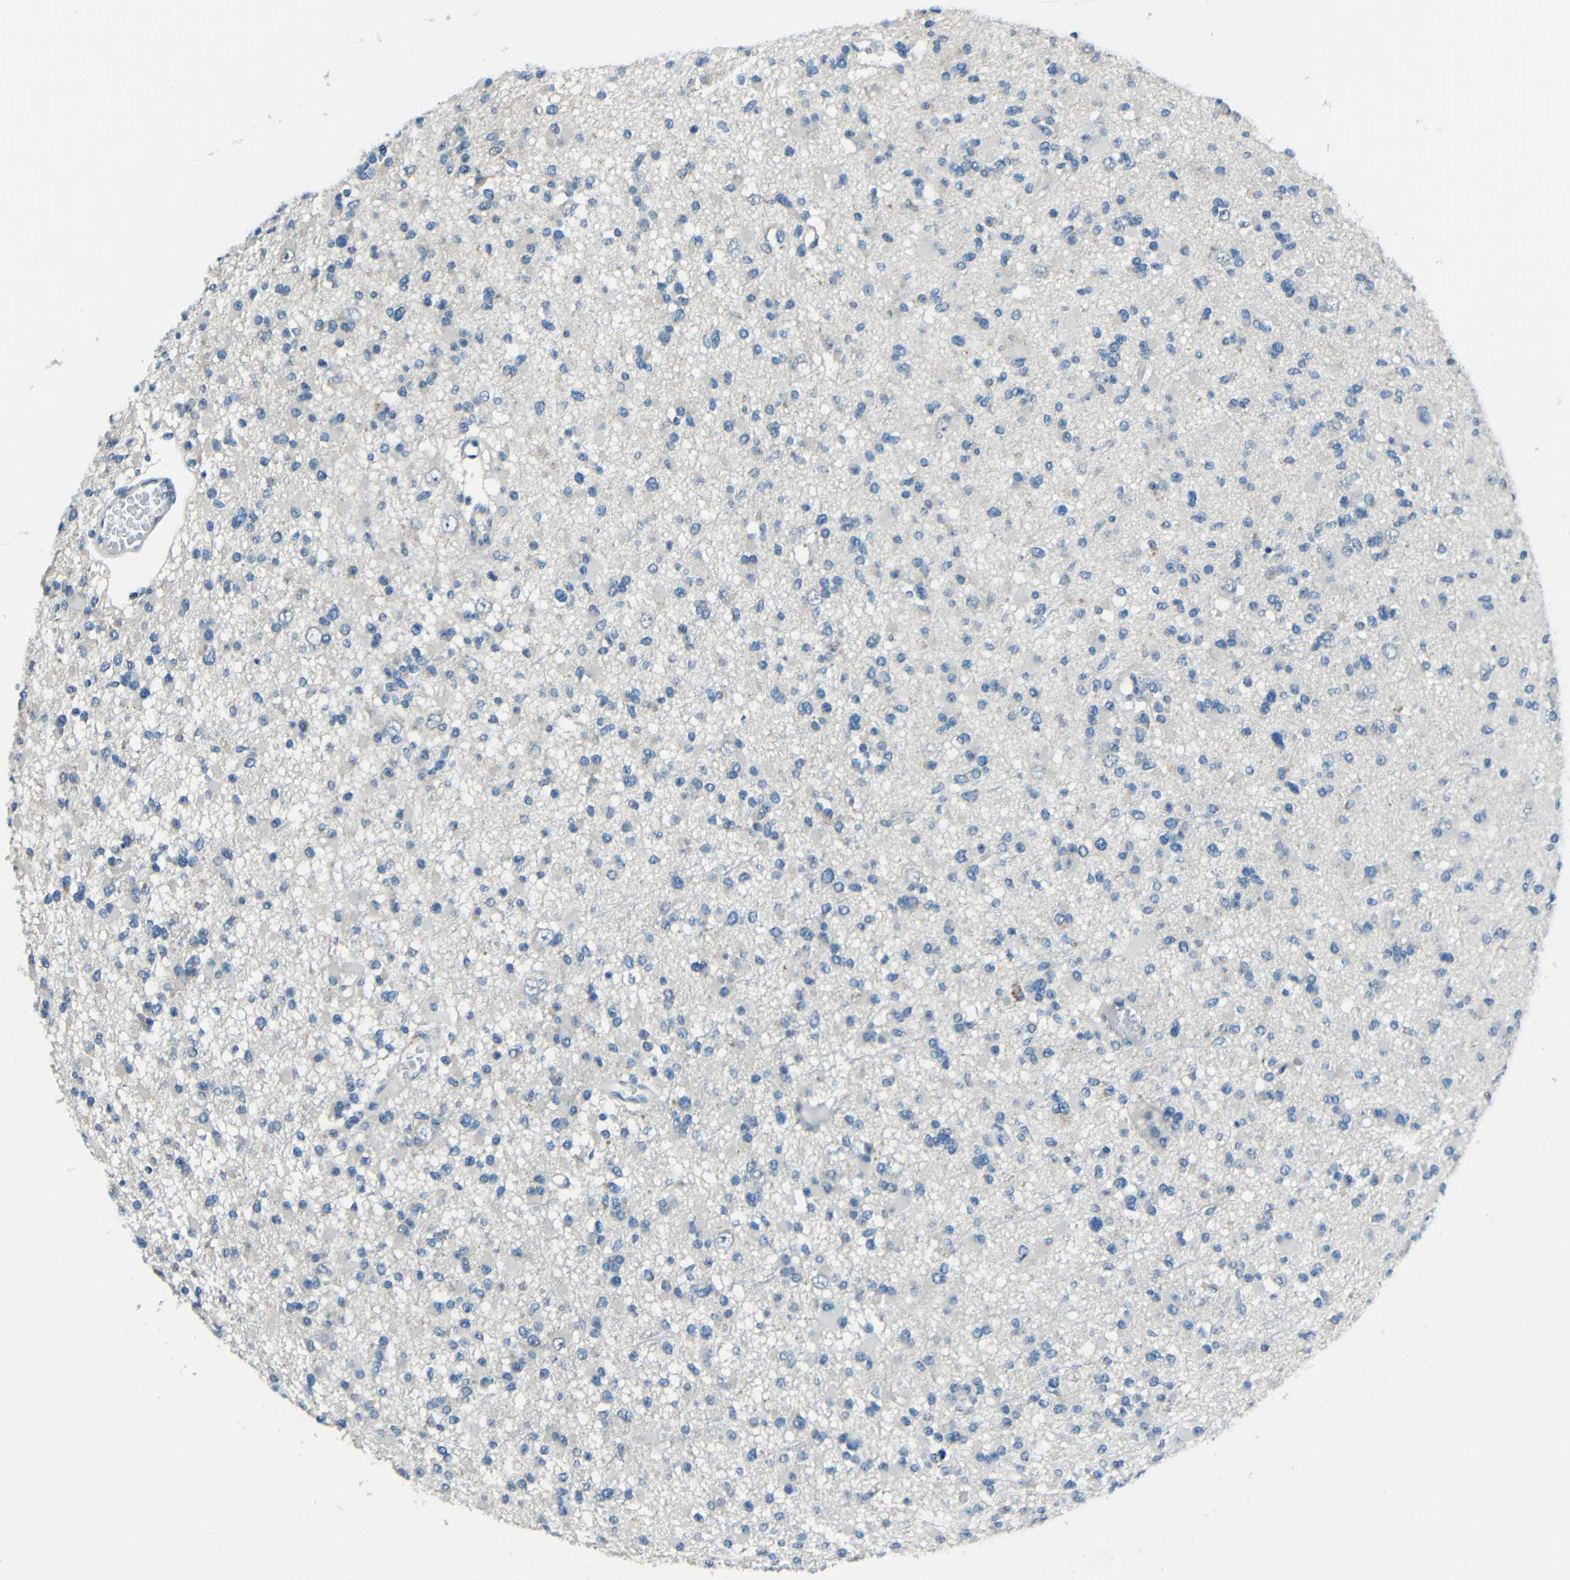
{"staining": {"intensity": "negative", "quantity": "none", "location": "none"}, "tissue": "glioma", "cell_type": "Tumor cells", "image_type": "cancer", "snomed": [{"axis": "morphology", "description": "Glioma, malignant, Low grade"}, {"axis": "topography", "description": "Brain"}], "caption": "IHC of malignant glioma (low-grade) exhibits no expression in tumor cells.", "gene": "ANKRD22", "patient": {"sex": "female", "age": 22}}